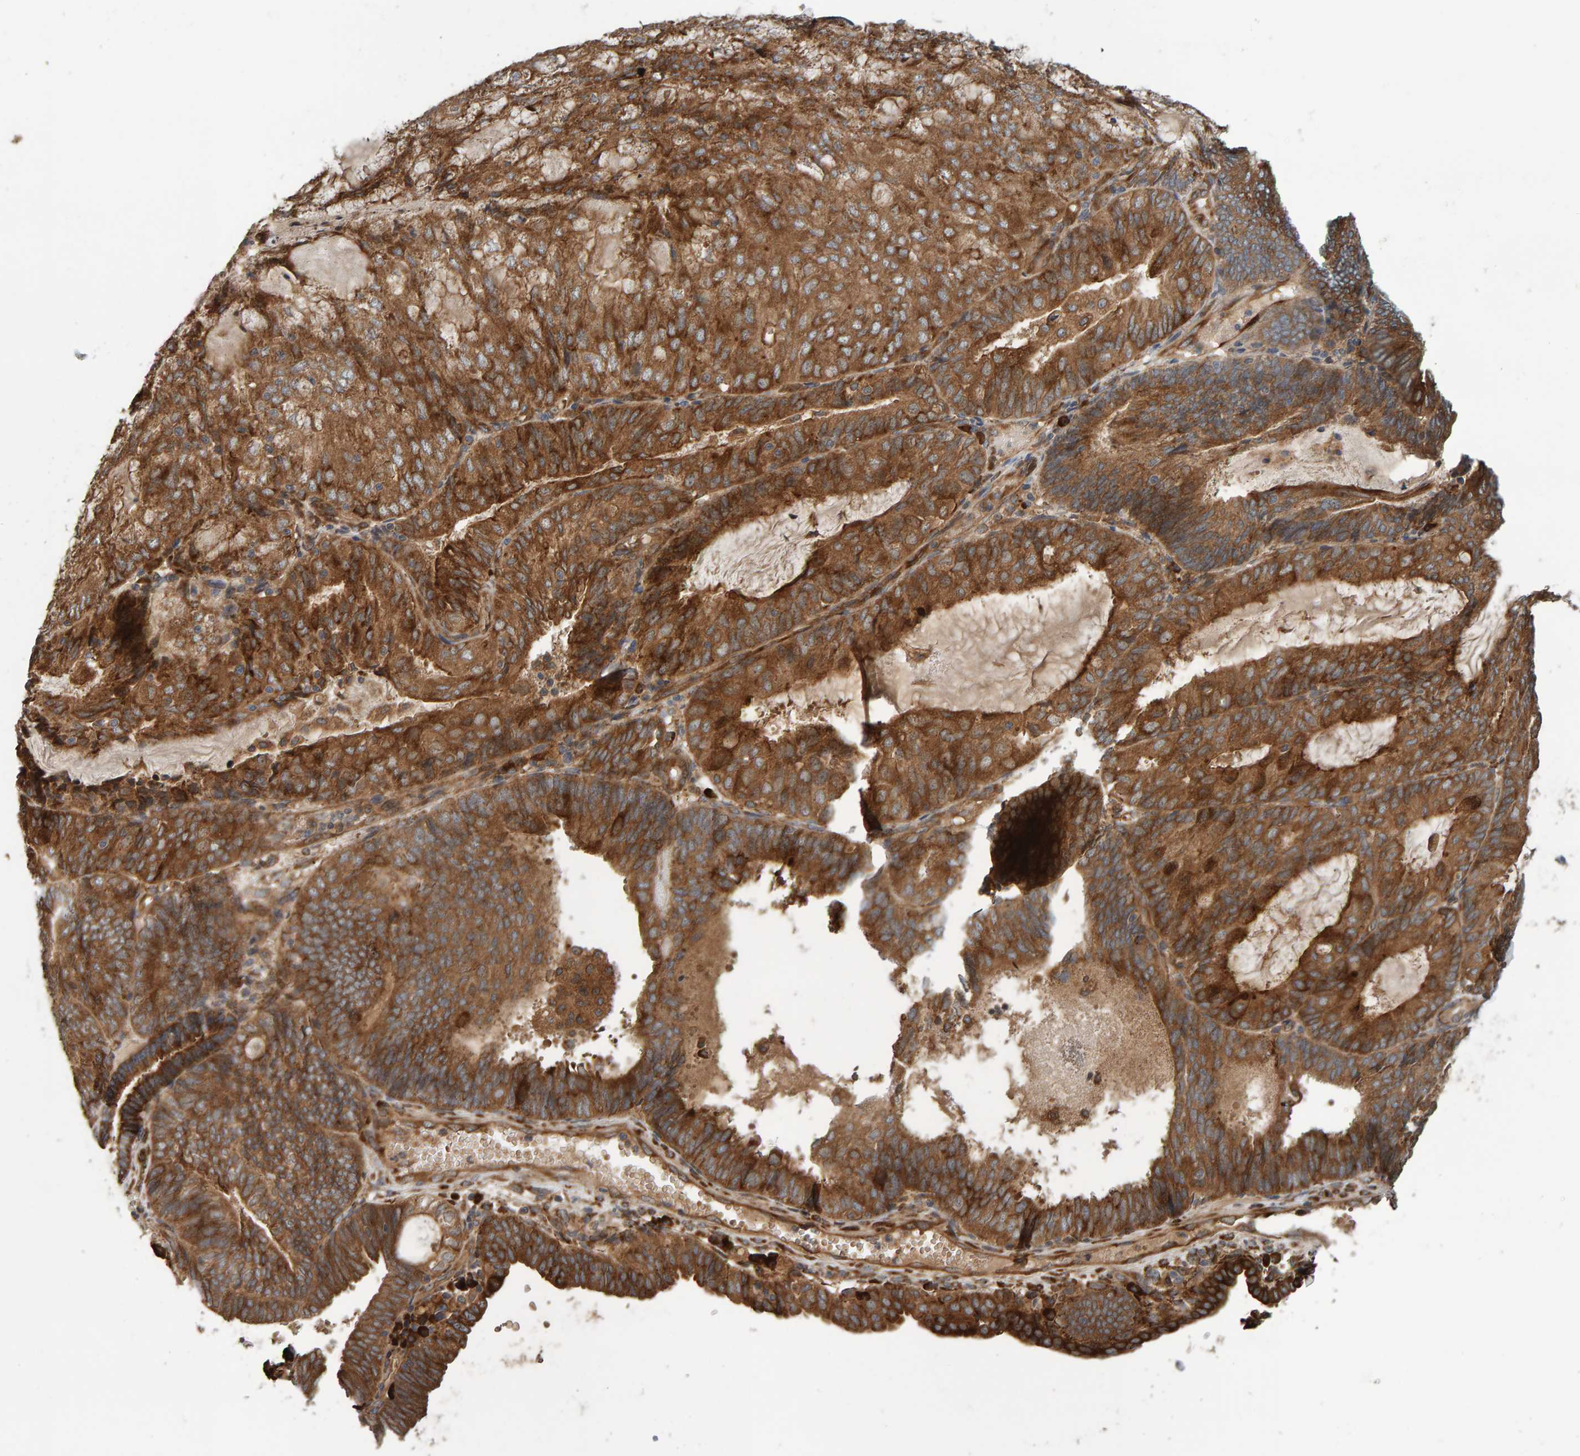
{"staining": {"intensity": "strong", "quantity": ">75%", "location": "cytoplasmic/membranous"}, "tissue": "endometrial cancer", "cell_type": "Tumor cells", "image_type": "cancer", "snomed": [{"axis": "morphology", "description": "Adenocarcinoma, NOS"}, {"axis": "topography", "description": "Endometrium"}], "caption": "Human adenocarcinoma (endometrial) stained with a brown dye reveals strong cytoplasmic/membranous positive positivity in approximately >75% of tumor cells.", "gene": "BAIAP2", "patient": {"sex": "female", "age": 81}}